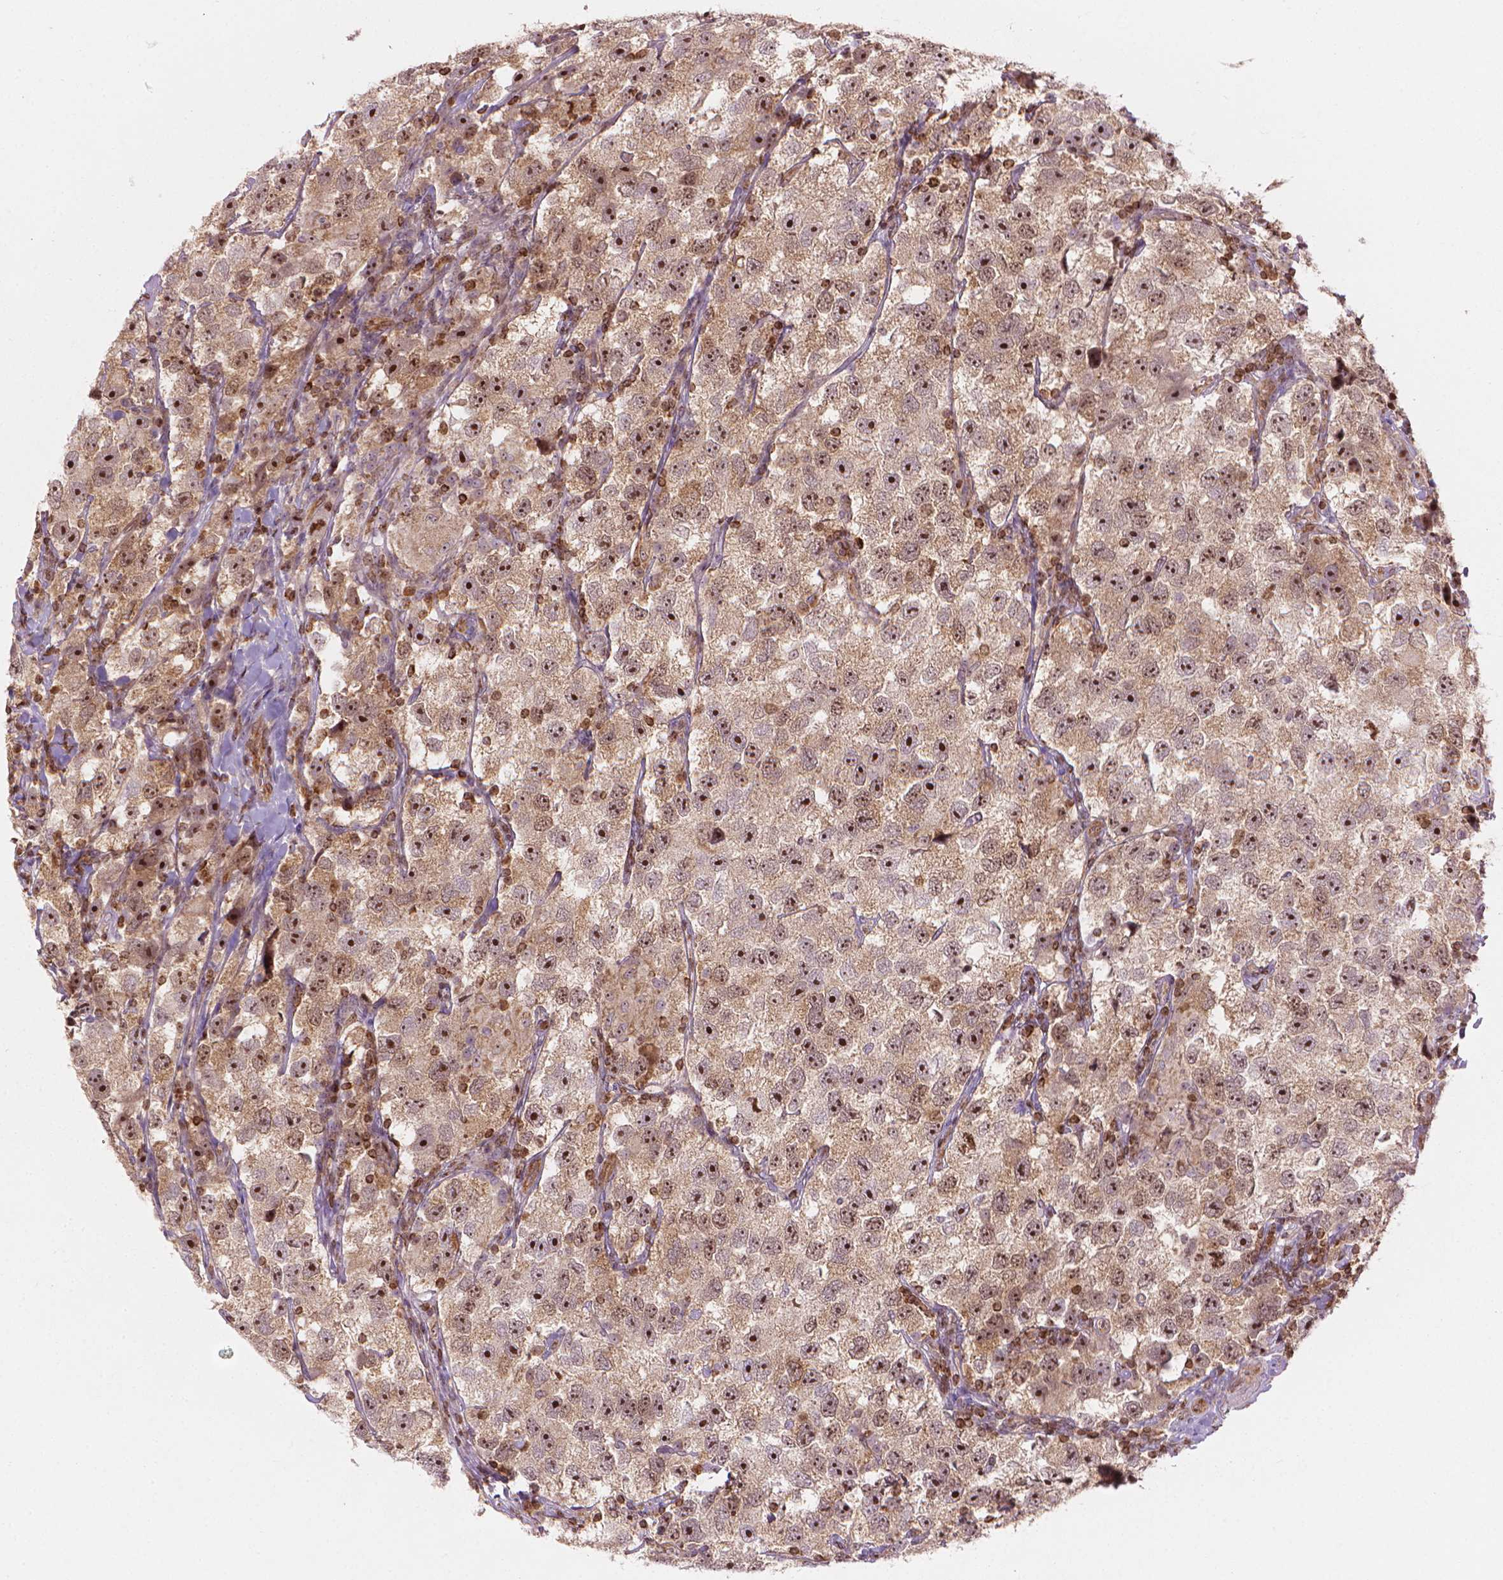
{"staining": {"intensity": "strong", "quantity": ">75%", "location": "cytoplasmic/membranous,nuclear"}, "tissue": "testis cancer", "cell_type": "Tumor cells", "image_type": "cancer", "snomed": [{"axis": "morphology", "description": "Seminoma, NOS"}, {"axis": "topography", "description": "Testis"}], "caption": "Immunohistochemistry of human seminoma (testis) demonstrates high levels of strong cytoplasmic/membranous and nuclear expression in about >75% of tumor cells.", "gene": "SMC2", "patient": {"sex": "male", "age": 26}}